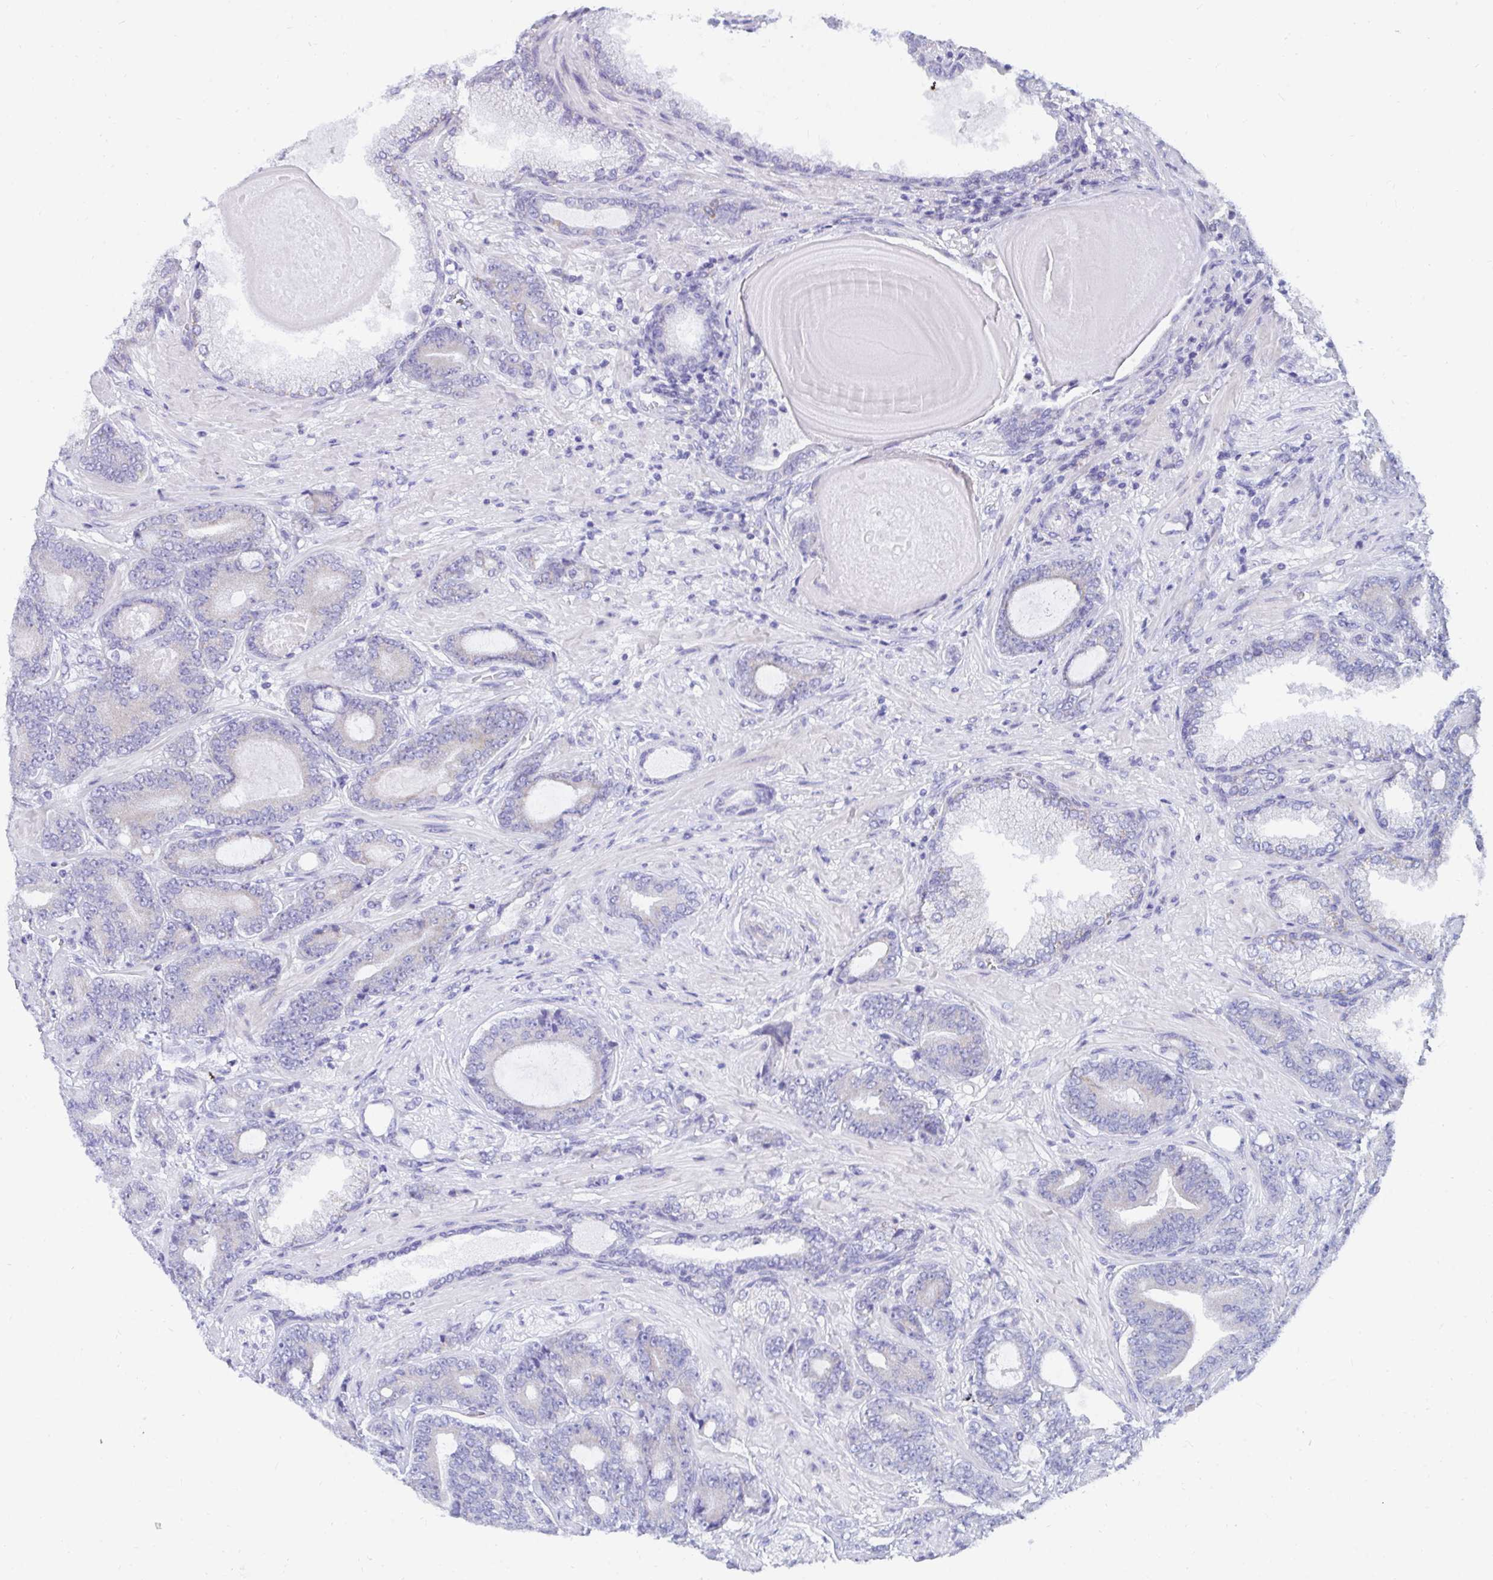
{"staining": {"intensity": "negative", "quantity": "none", "location": "none"}, "tissue": "prostate cancer", "cell_type": "Tumor cells", "image_type": "cancer", "snomed": [{"axis": "morphology", "description": "Adenocarcinoma, High grade"}, {"axis": "topography", "description": "Prostate"}], "caption": "This image is of adenocarcinoma (high-grade) (prostate) stained with IHC to label a protein in brown with the nuclei are counter-stained blue. There is no expression in tumor cells.", "gene": "PC", "patient": {"sex": "male", "age": 62}}